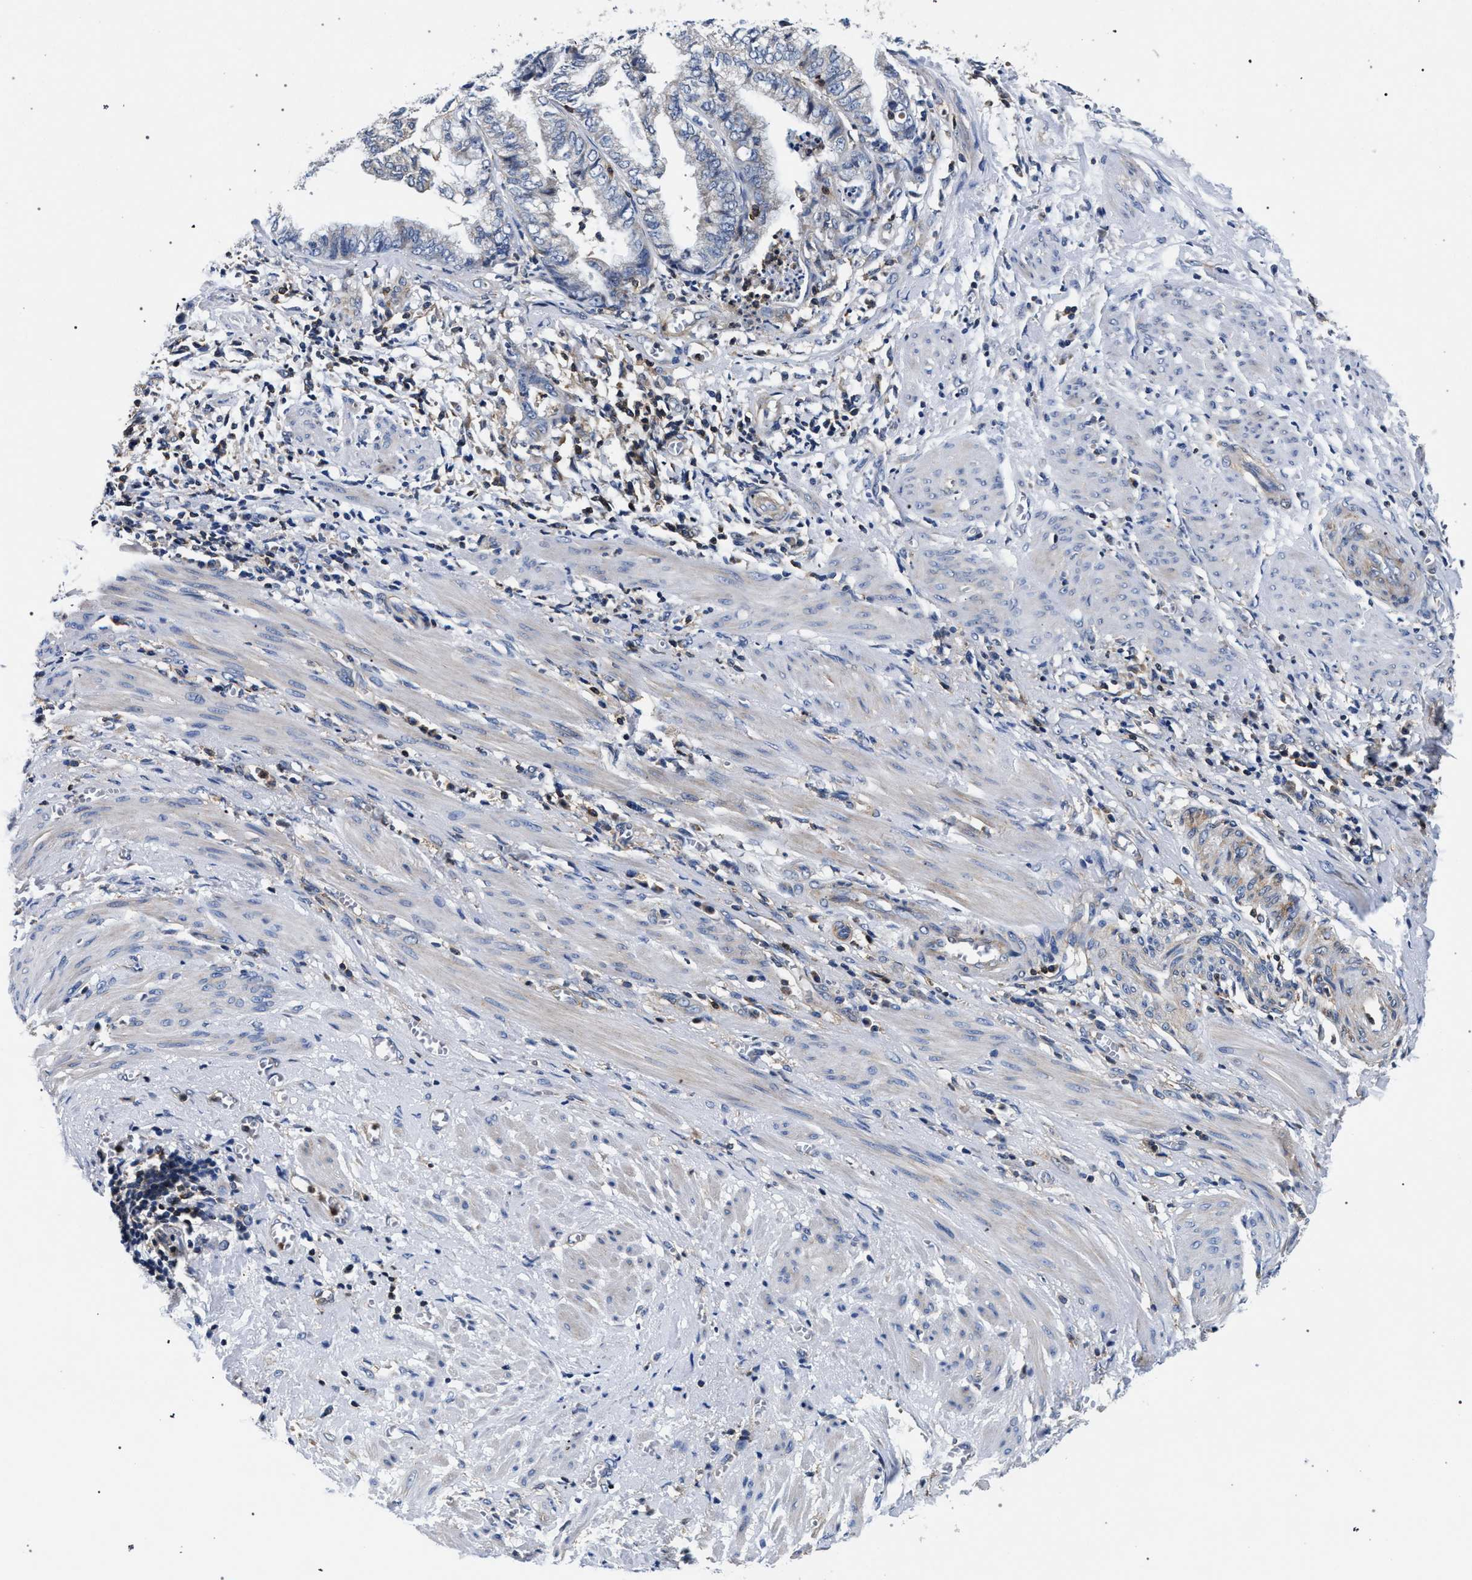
{"staining": {"intensity": "negative", "quantity": "none", "location": "none"}, "tissue": "endometrial cancer", "cell_type": "Tumor cells", "image_type": "cancer", "snomed": [{"axis": "morphology", "description": "Necrosis, NOS"}, {"axis": "morphology", "description": "Adenocarcinoma, NOS"}, {"axis": "topography", "description": "Endometrium"}], "caption": "There is no significant expression in tumor cells of endometrial cancer. (Immunohistochemistry (ihc), brightfield microscopy, high magnification).", "gene": "LASP1", "patient": {"sex": "female", "age": 79}}